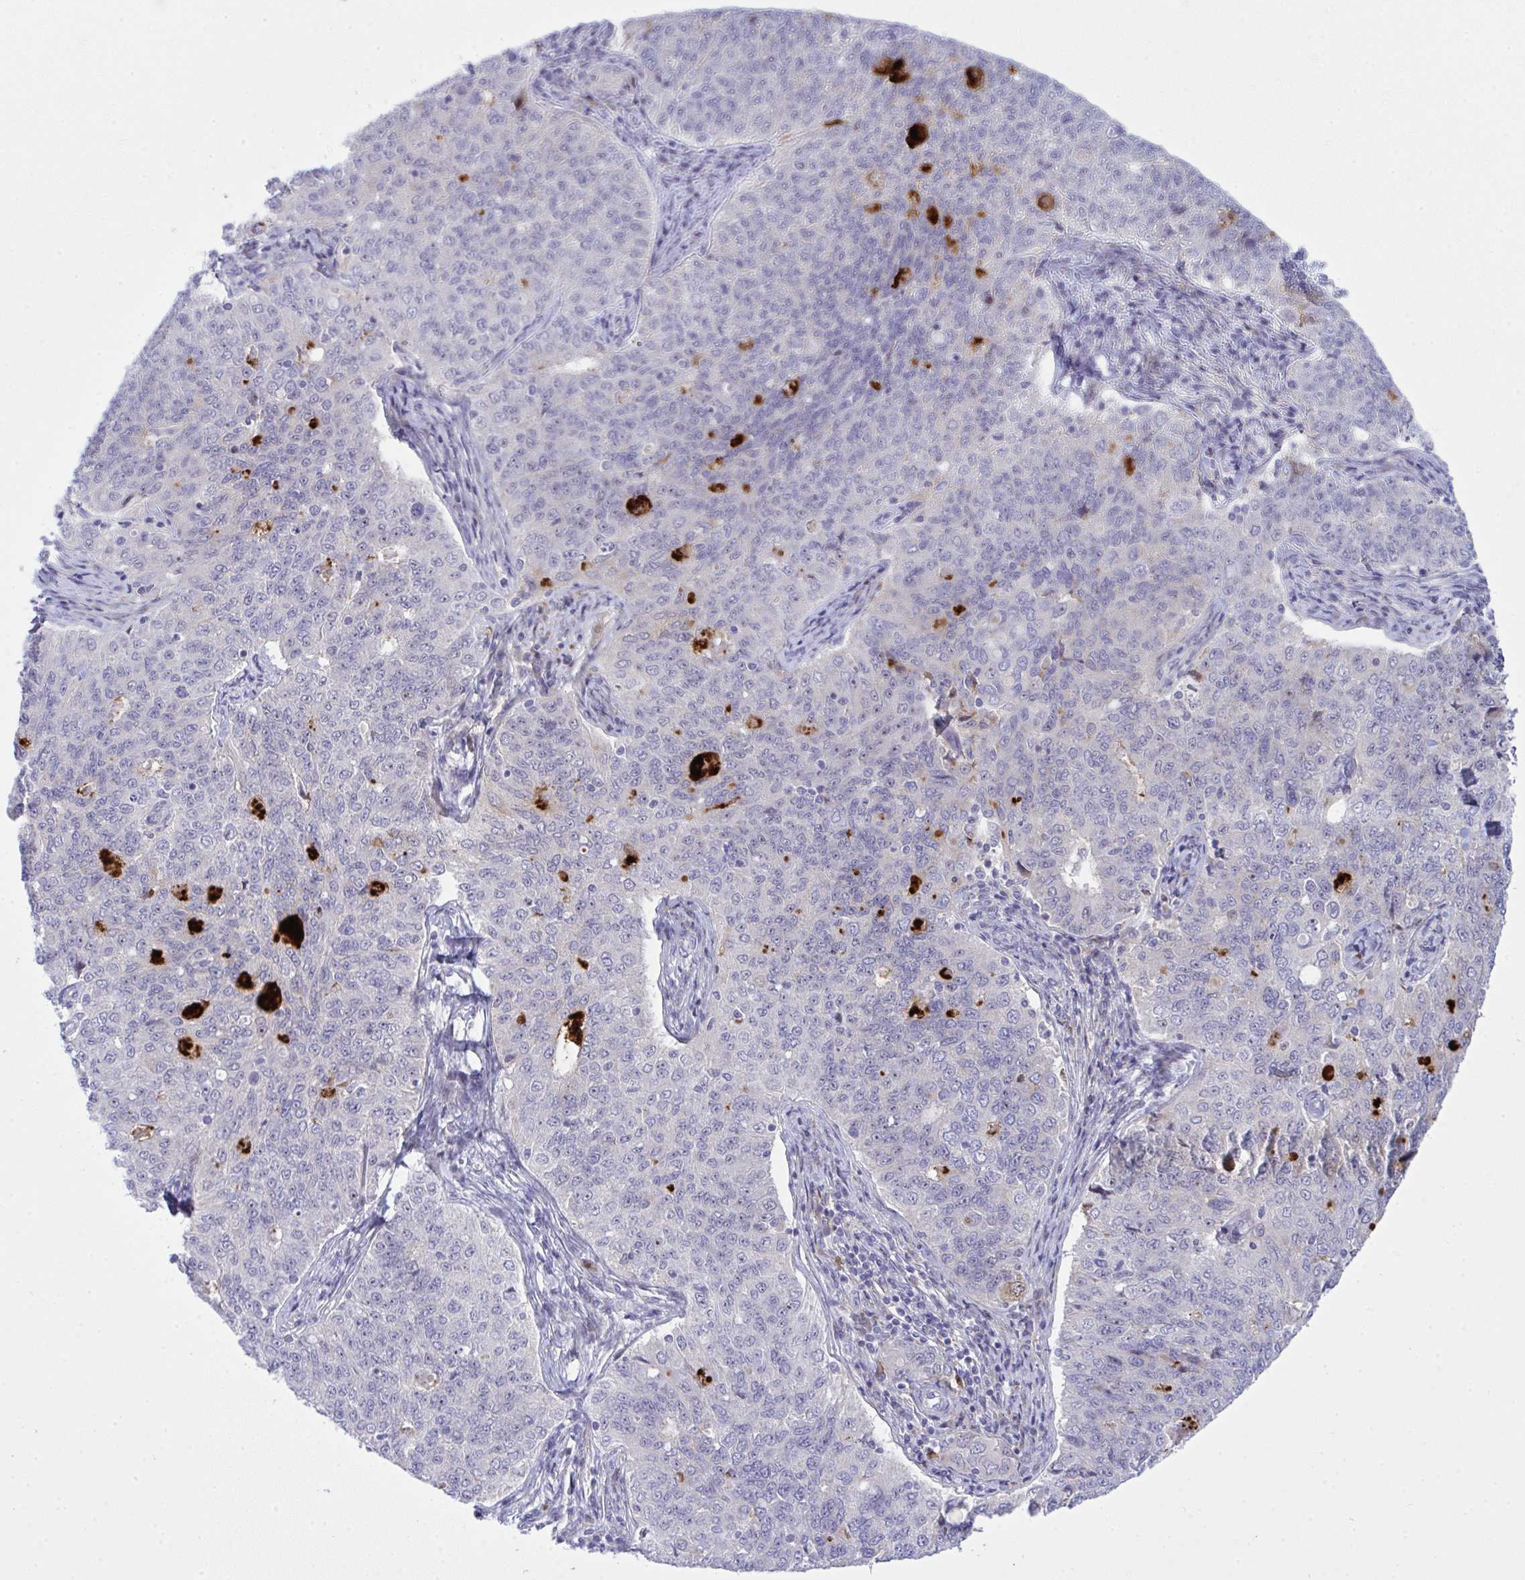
{"staining": {"intensity": "negative", "quantity": "none", "location": "none"}, "tissue": "endometrial cancer", "cell_type": "Tumor cells", "image_type": "cancer", "snomed": [{"axis": "morphology", "description": "Adenocarcinoma, NOS"}, {"axis": "topography", "description": "Endometrium"}], "caption": "Human adenocarcinoma (endometrial) stained for a protein using immunohistochemistry displays no expression in tumor cells.", "gene": "ZNF554", "patient": {"sex": "female", "age": 43}}